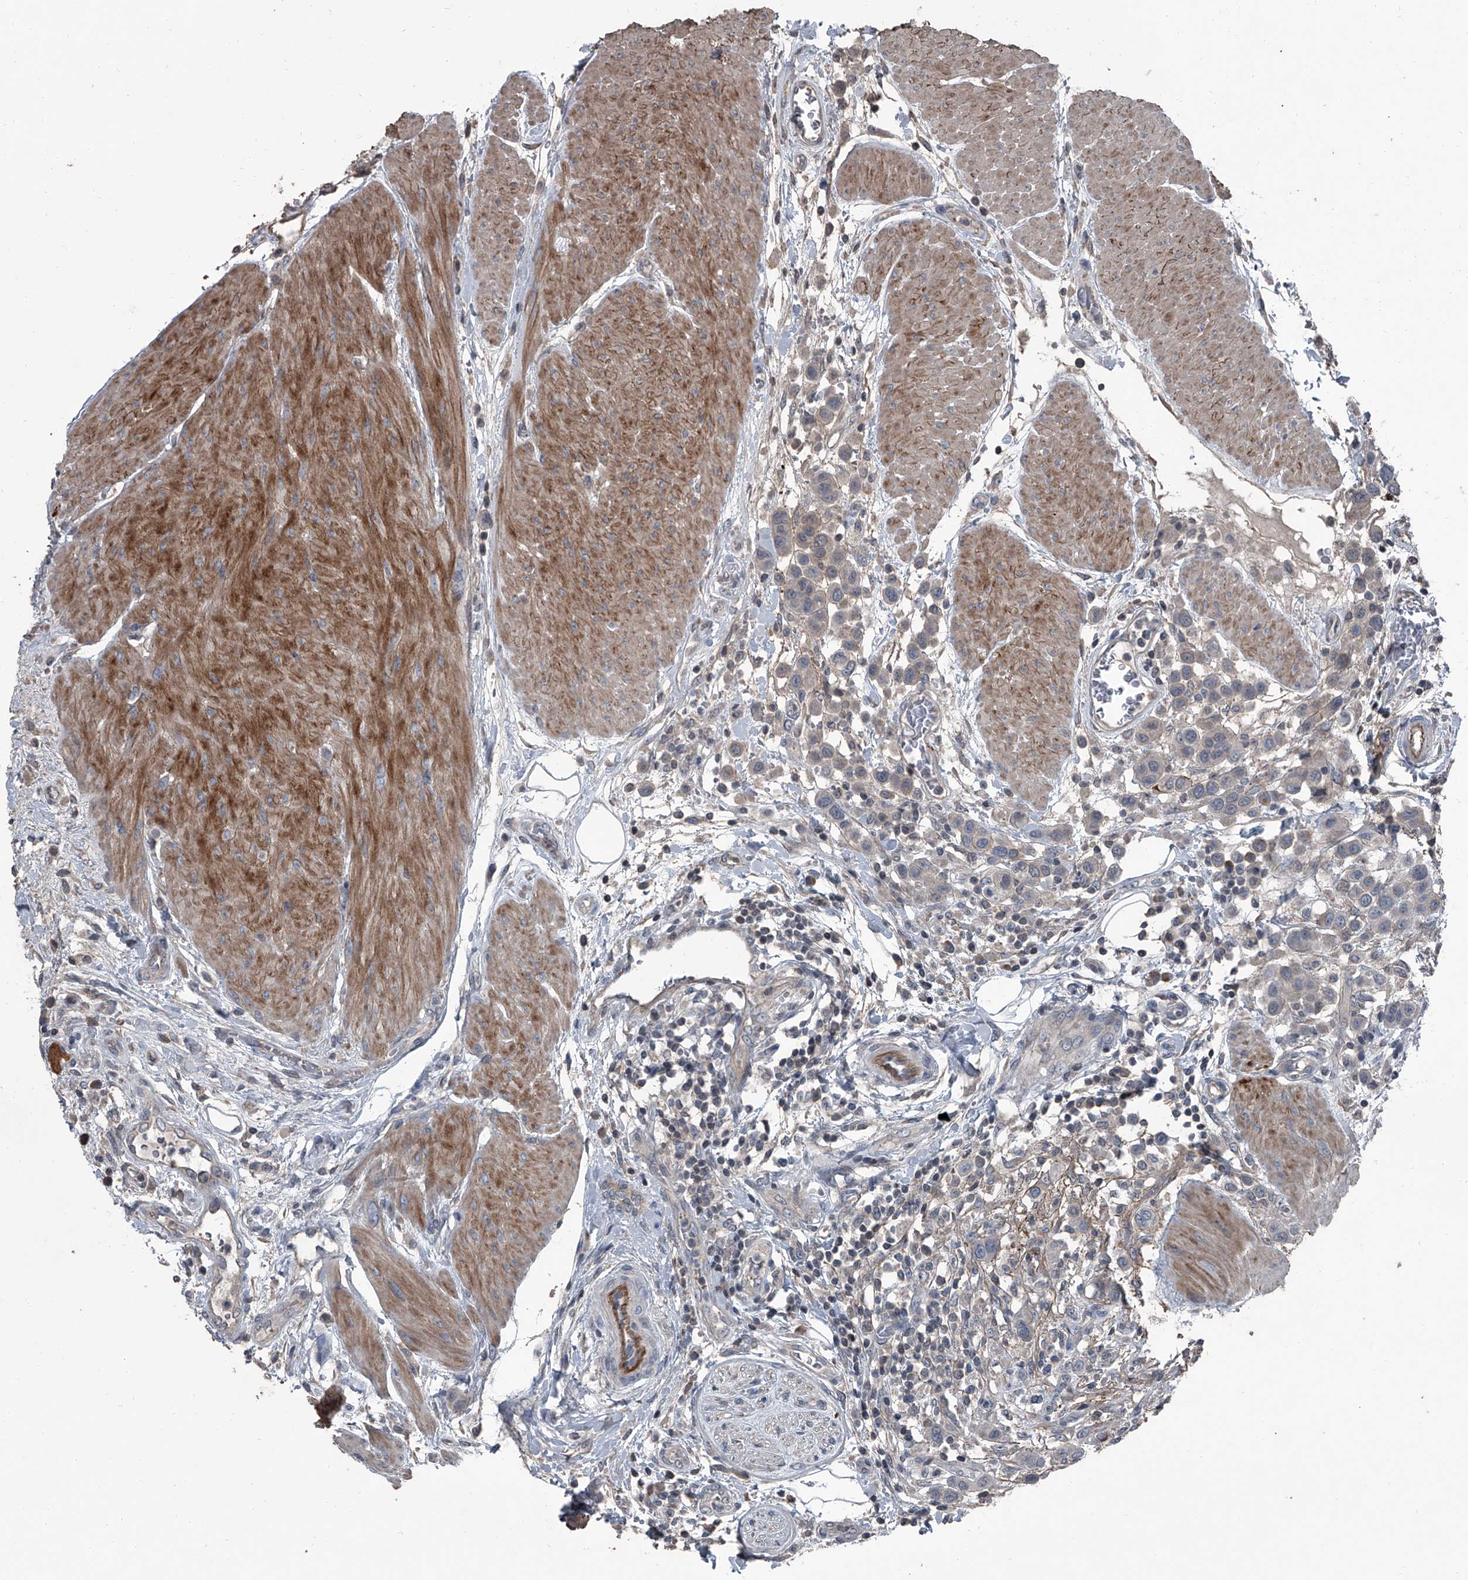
{"staining": {"intensity": "negative", "quantity": "none", "location": "none"}, "tissue": "urothelial cancer", "cell_type": "Tumor cells", "image_type": "cancer", "snomed": [{"axis": "morphology", "description": "Urothelial carcinoma, High grade"}, {"axis": "topography", "description": "Urinary bladder"}], "caption": "Micrograph shows no significant protein staining in tumor cells of high-grade urothelial carcinoma. (DAB (3,3'-diaminobenzidine) immunohistochemistry (IHC), high magnification).", "gene": "OARD1", "patient": {"sex": "male", "age": 50}}